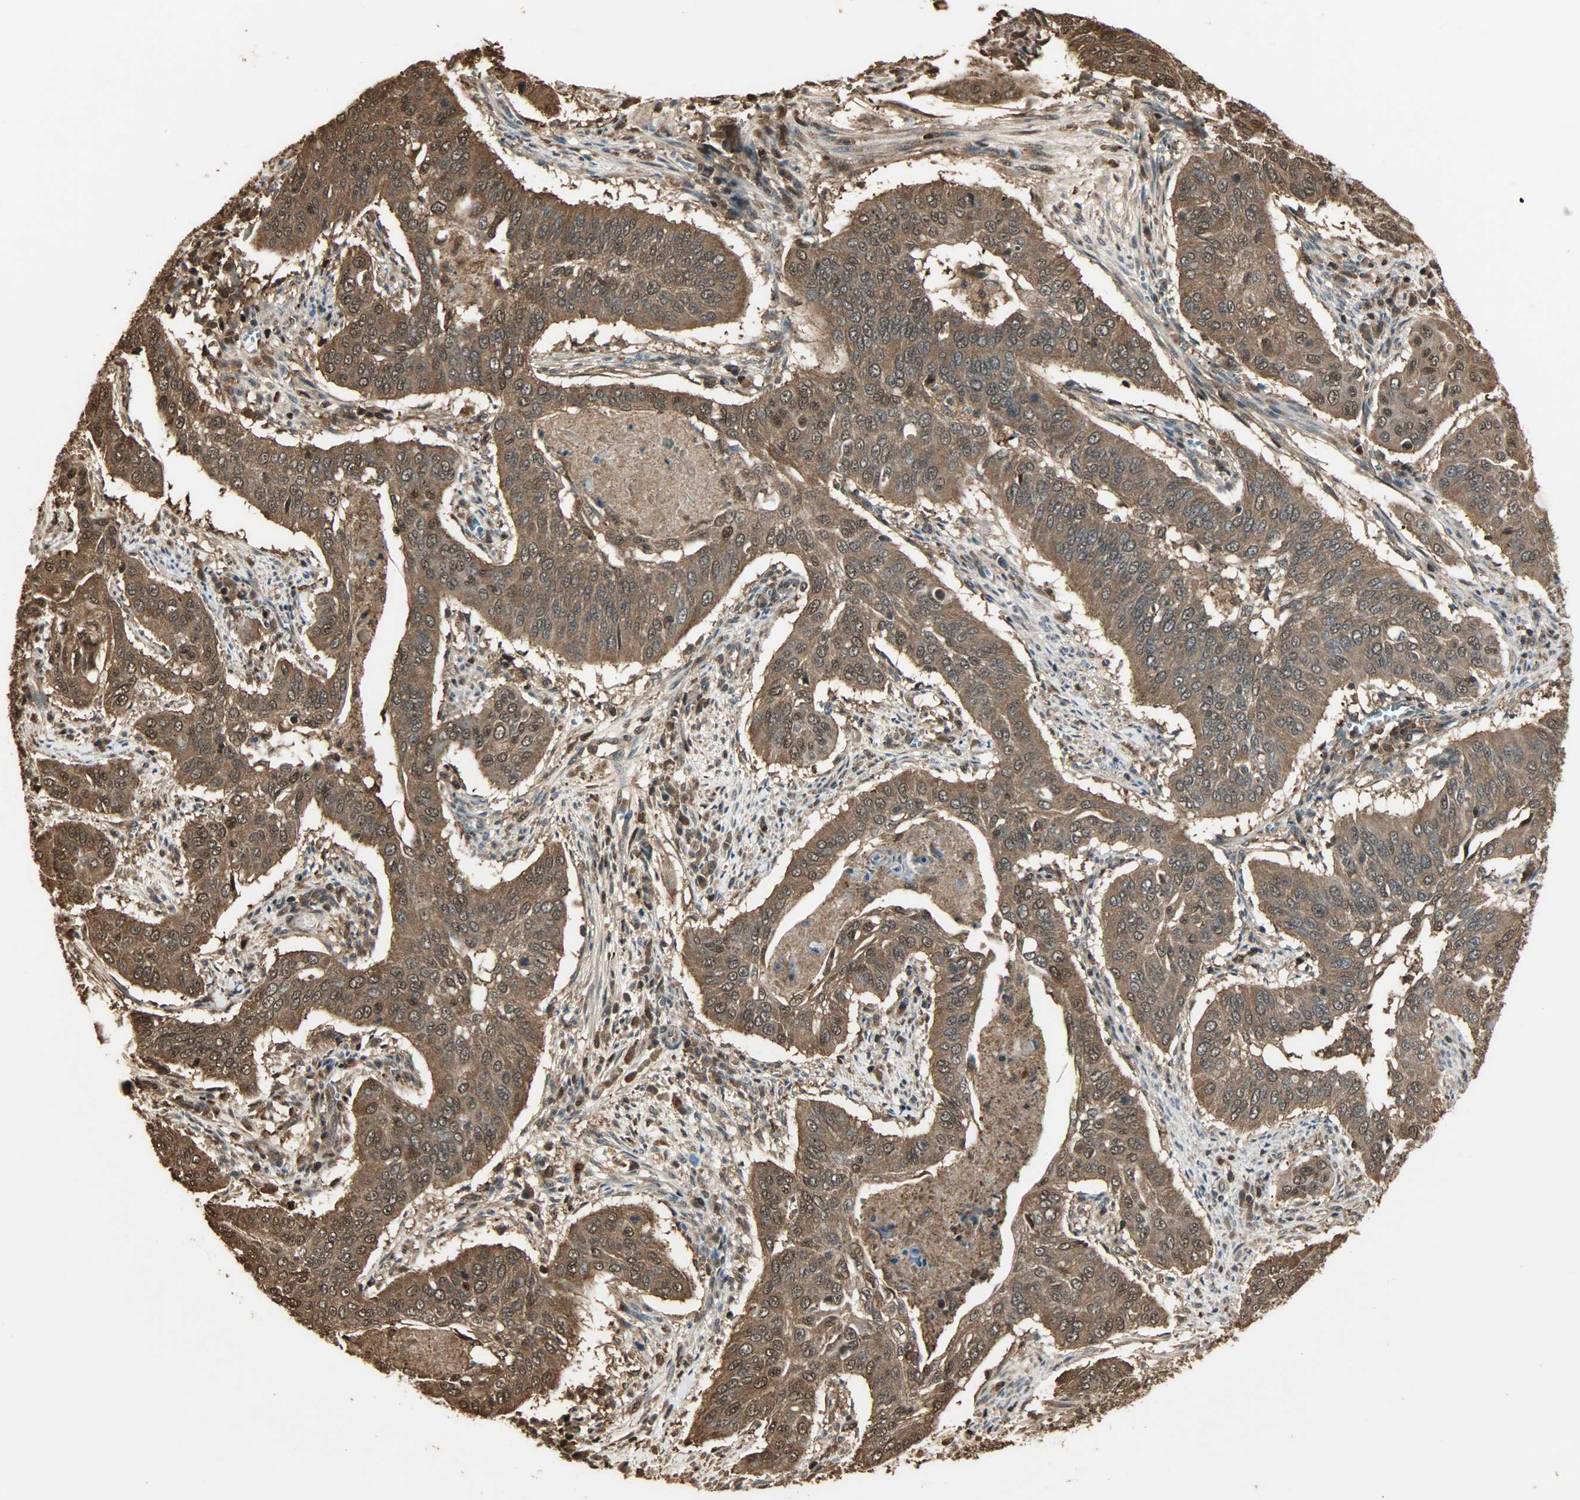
{"staining": {"intensity": "strong", "quantity": ">75%", "location": "cytoplasmic/membranous,nuclear"}, "tissue": "cervical cancer", "cell_type": "Tumor cells", "image_type": "cancer", "snomed": [{"axis": "morphology", "description": "Squamous cell carcinoma, NOS"}, {"axis": "topography", "description": "Cervix"}], "caption": "This is an image of immunohistochemistry staining of cervical squamous cell carcinoma, which shows strong staining in the cytoplasmic/membranous and nuclear of tumor cells.", "gene": "YWHAZ", "patient": {"sex": "female", "age": 39}}